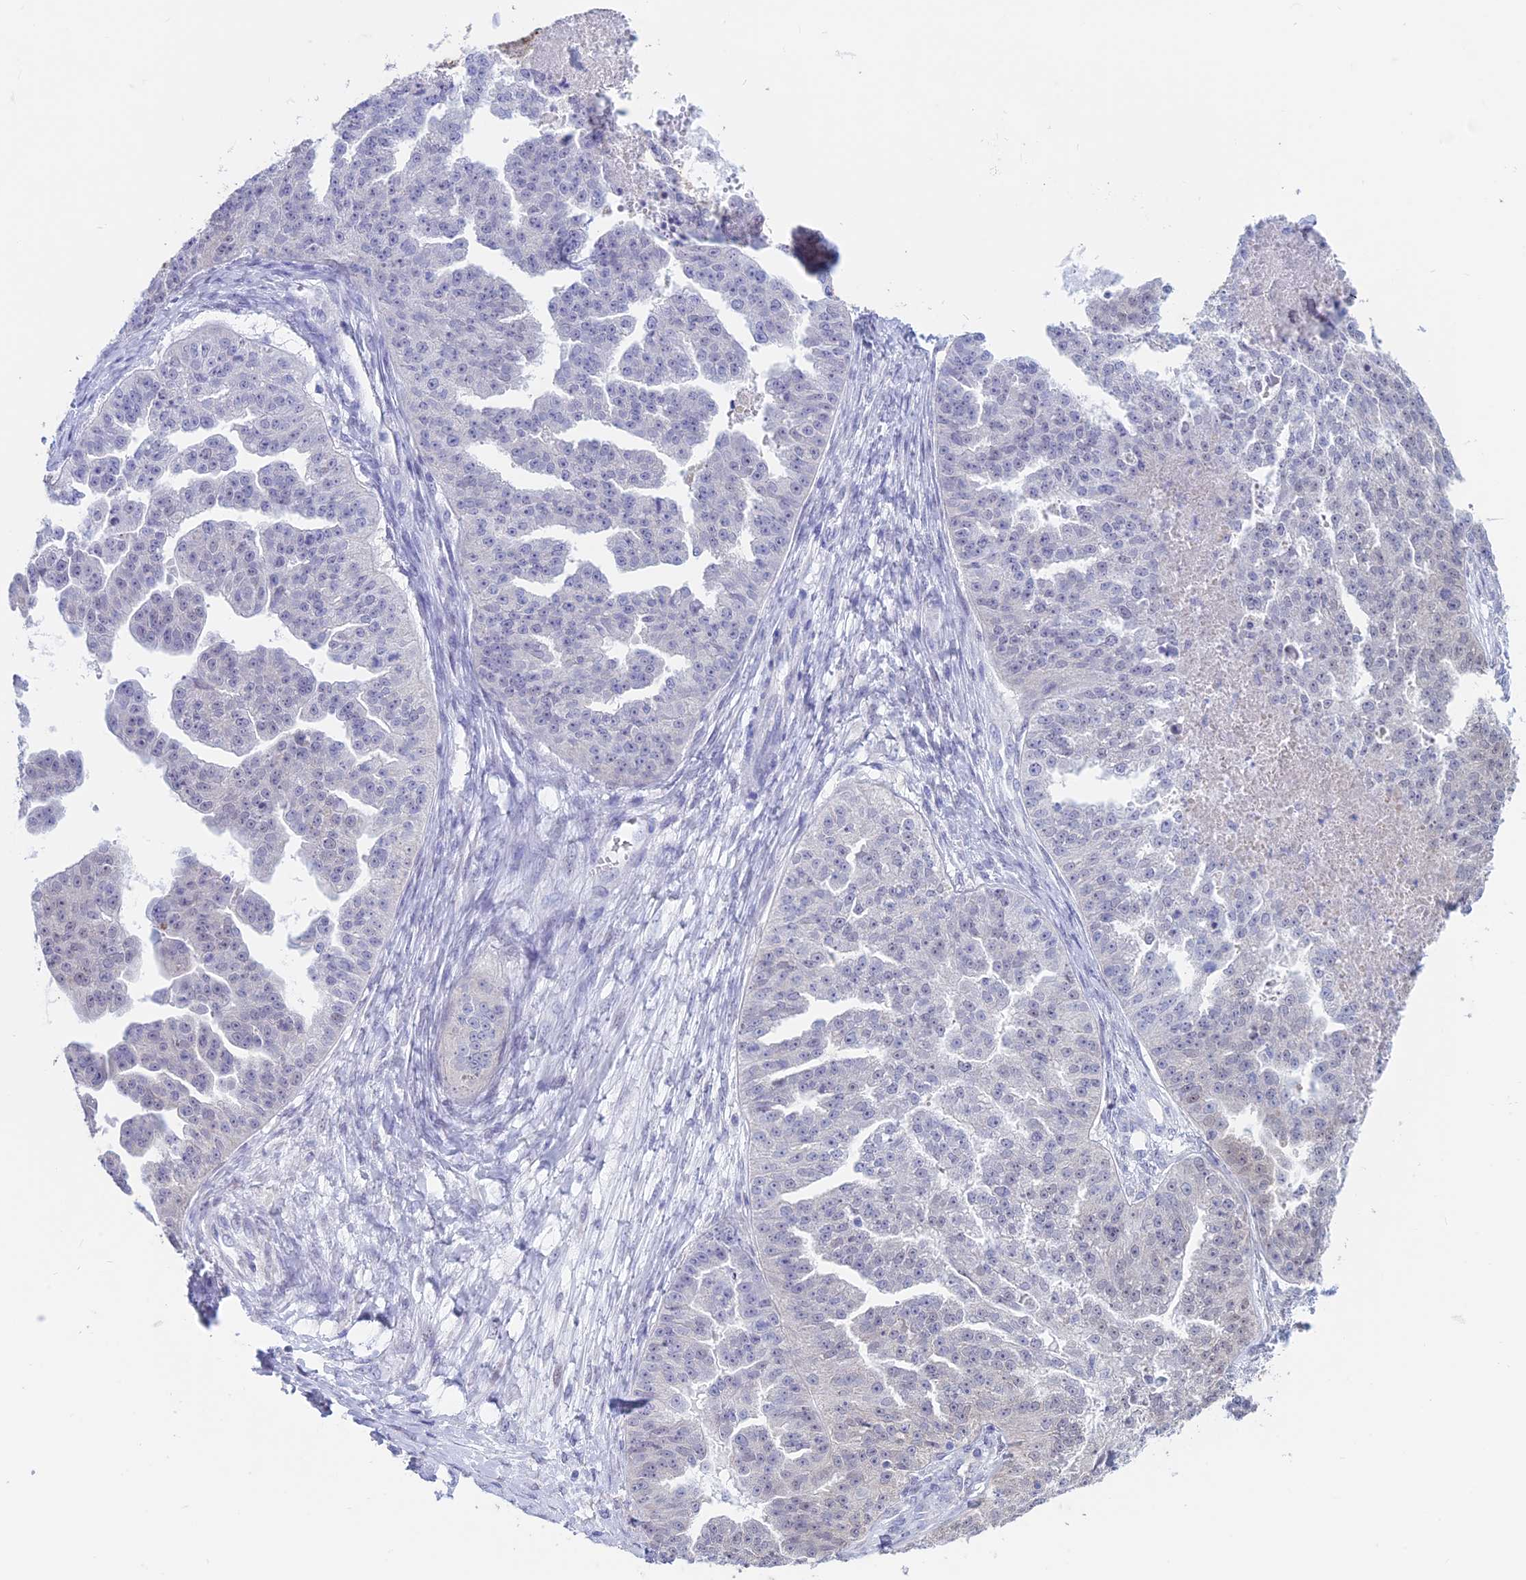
{"staining": {"intensity": "negative", "quantity": "none", "location": "none"}, "tissue": "ovarian cancer", "cell_type": "Tumor cells", "image_type": "cancer", "snomed": [{"axis": "morphology", "description": "Cystadenocarcinoma, serous, NOS"}, {"axis": "topography", "description": "Ovary"}], "caption": "Immunohistochemical staining of human serous cystadenocarcinoma (ovarian) displays no significant staining in tumor cells.", "gene": "LHFPL2", "patient": {"sex": "female", "age": 58}}